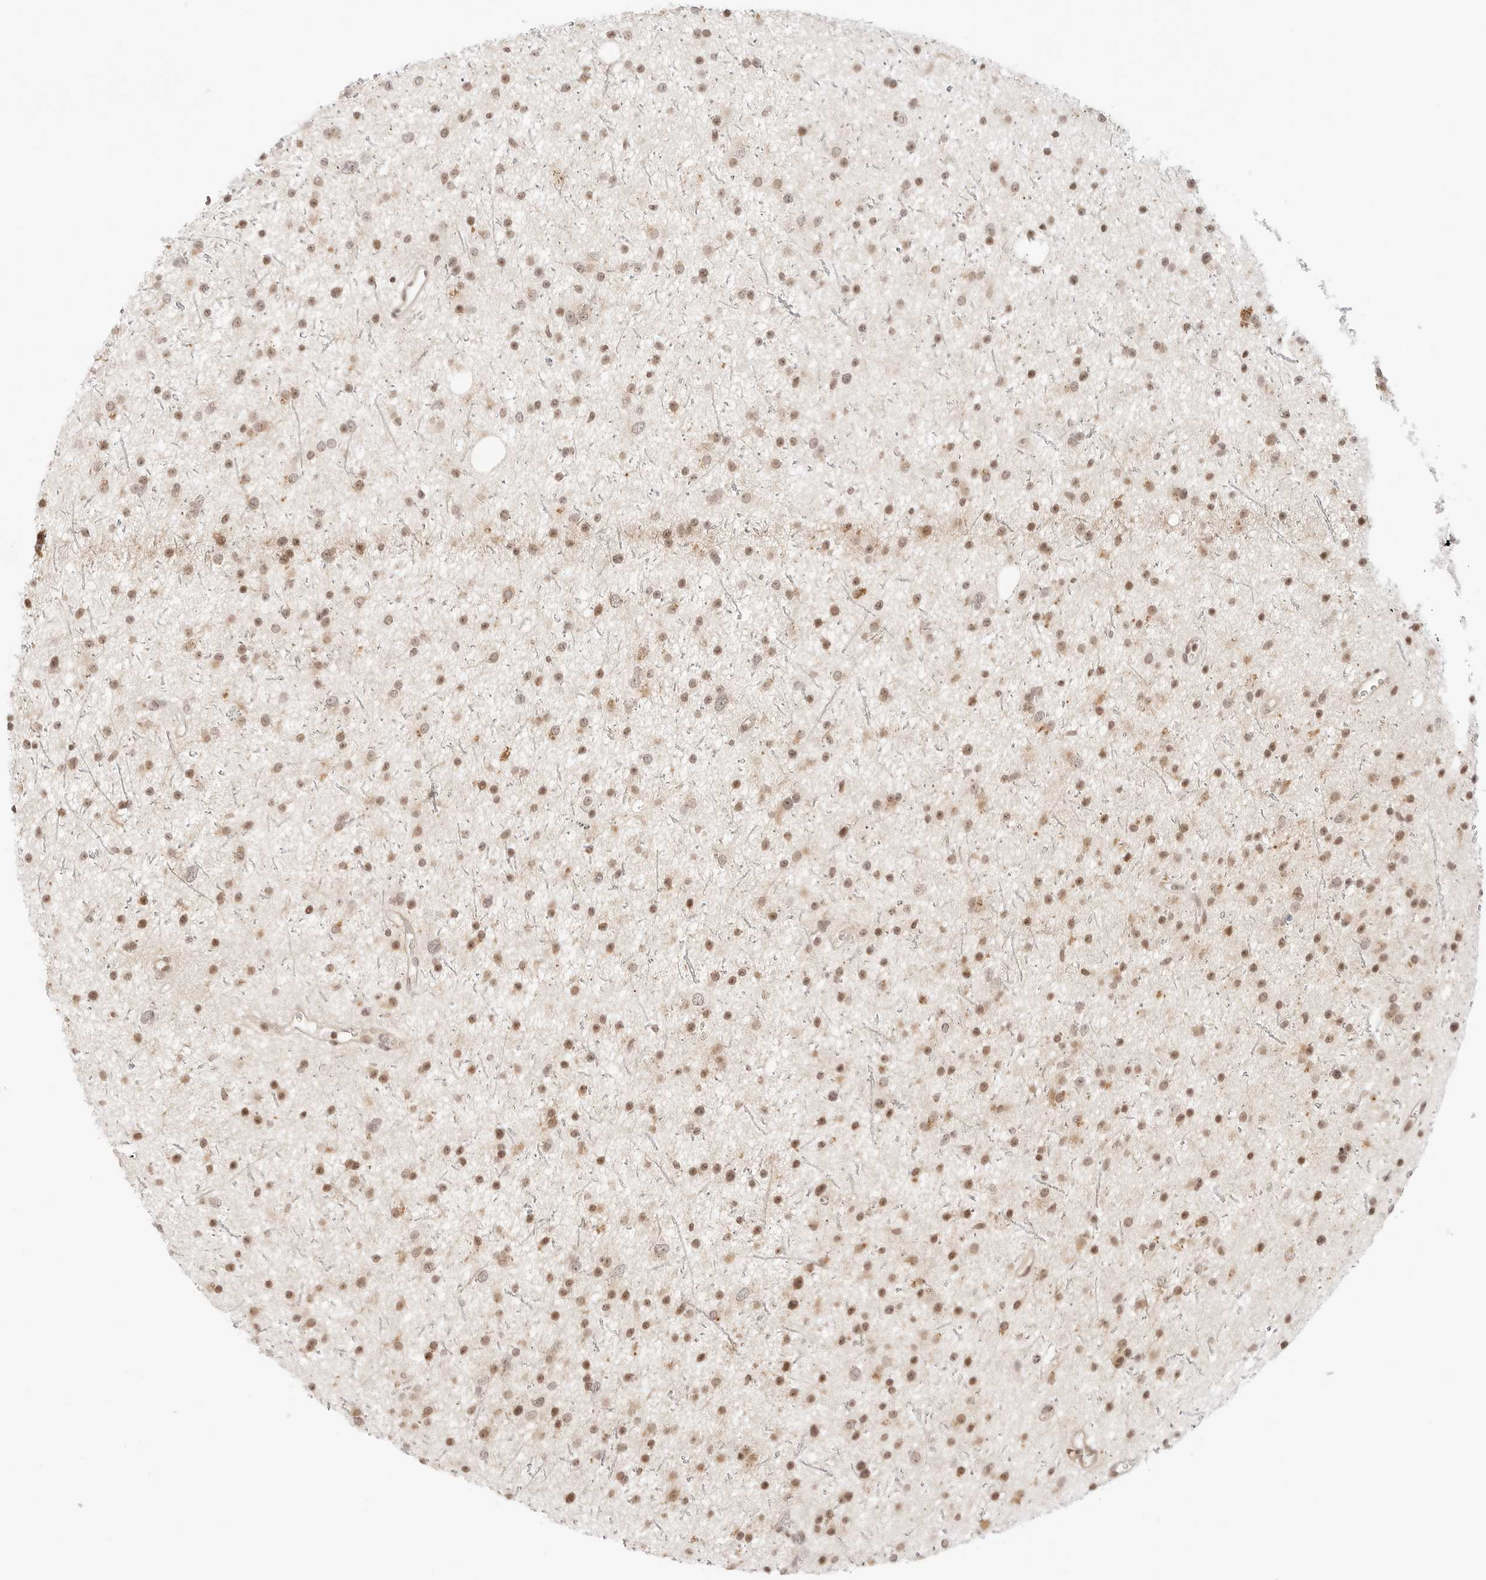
{"staining": {"intensity": "moderate", "quantity": ">75%", "location": "nuclear"}, "tissue": "glioma", "cell_type": "Tumor cells", "image_type": "cancer", "snomed": [{"axis": "morphology", "description": "Glioma, malignant, Low grade"}, {"axis": "topography", "description": "Cerebral cortex"}], "caption": "Glioma tissue demonstrates moderate nuclear positivity in approximately >75% of tumor cells (IHC, brightfield microscopy, high magnification).", "gene": "RPS6KL1", "patient": {"sex": "female", "age": 39}}